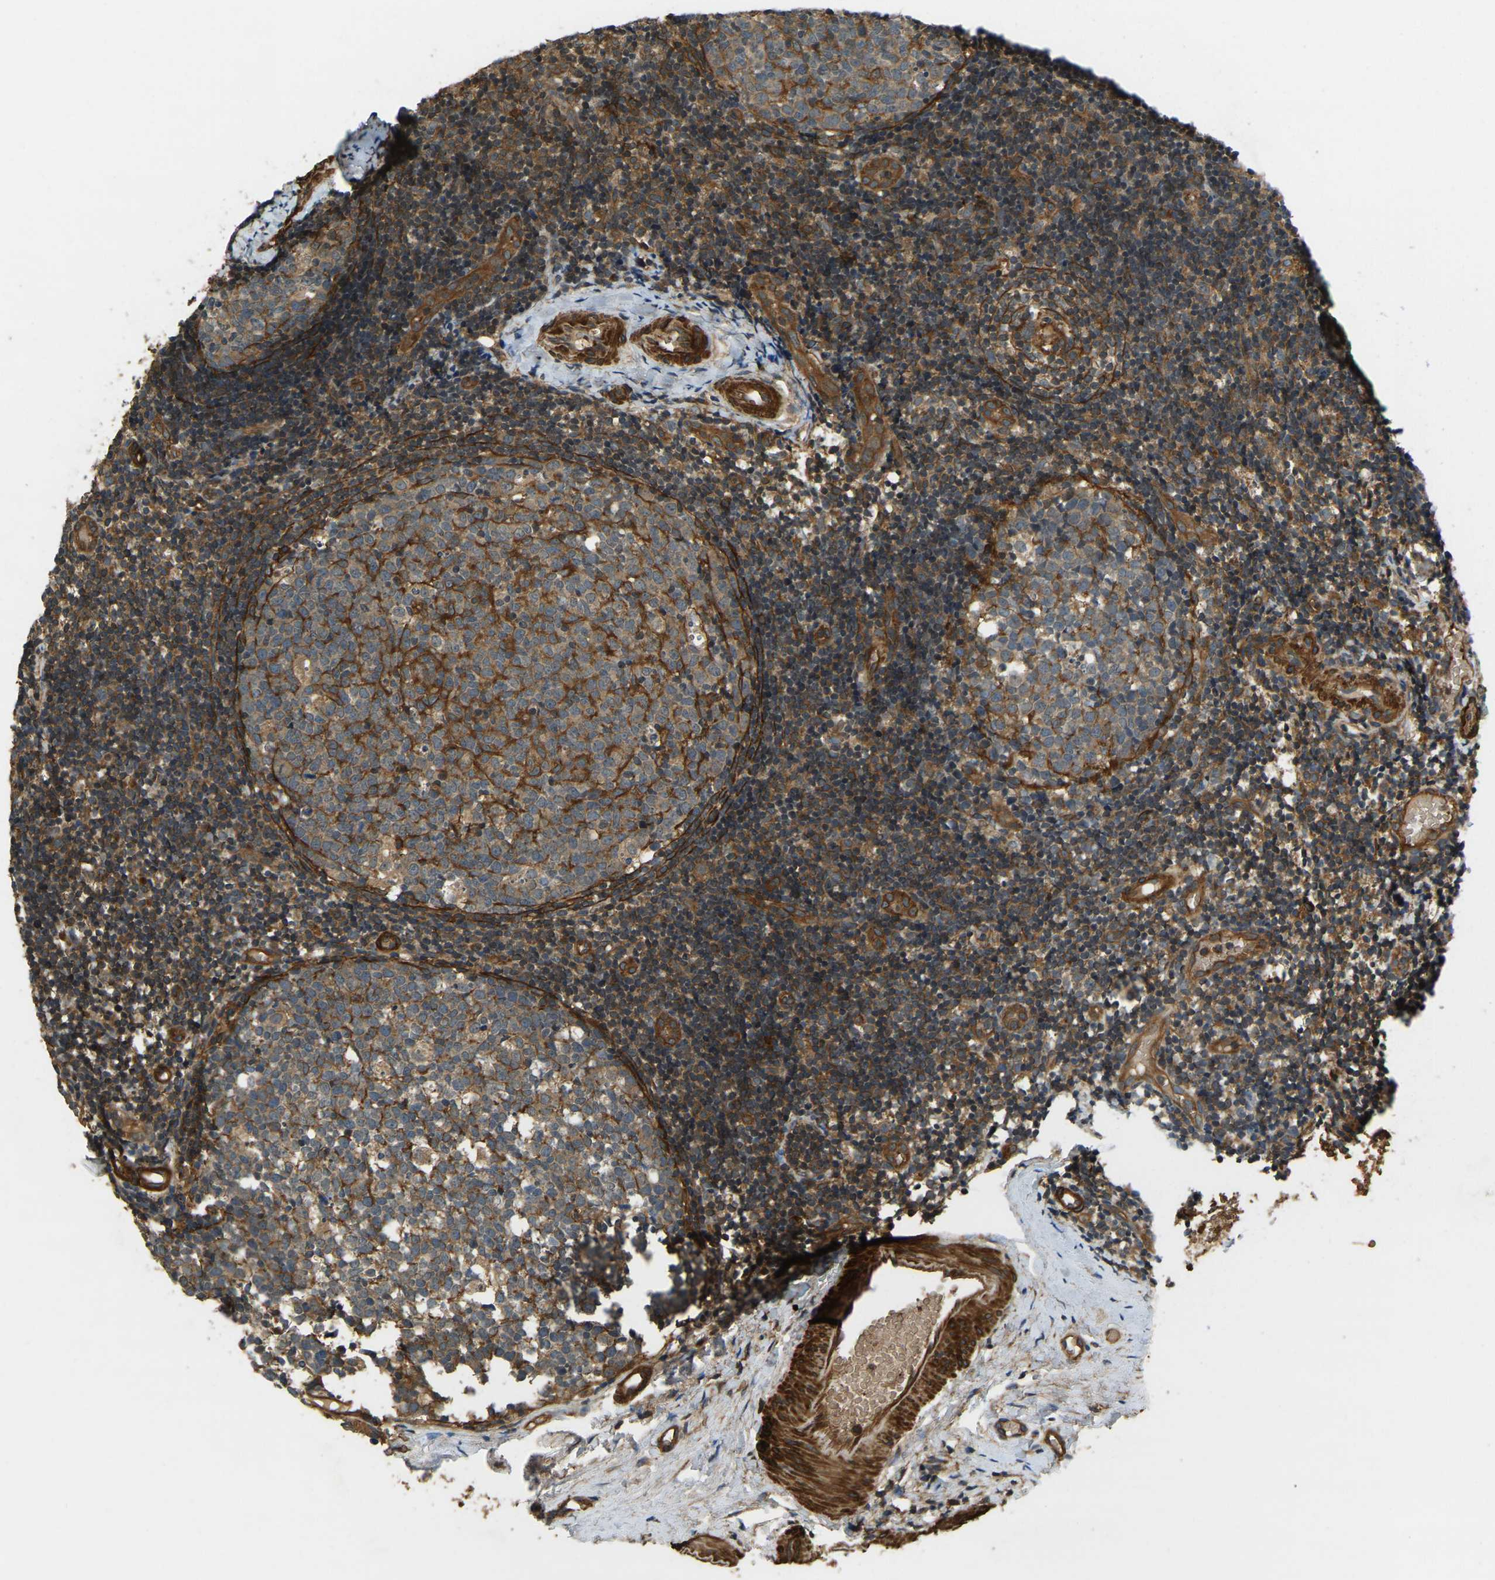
{"staining": {"intensity": "moderate", "quantity": ">75%", "location": "cytoplasmic/membranous"}, "tissue": "tonsil", "cell_type": "Germinal center cells", "image_type": "normal", "snomed": [{"axis": "morphology", "description": "Normal tissue, NOS"}, {"axis": "topography", "description": "Tonsil"}], "caption": "Immunohistochemistry (IHC) image of benign tonsil stained for a protein (brown), which shows medium levels of moderate cytoplasmic/membranous positivity in about >75% of germinal center cells.", "gene": "ERGIC1", "patient": {"sex": "female", "age": 19}}